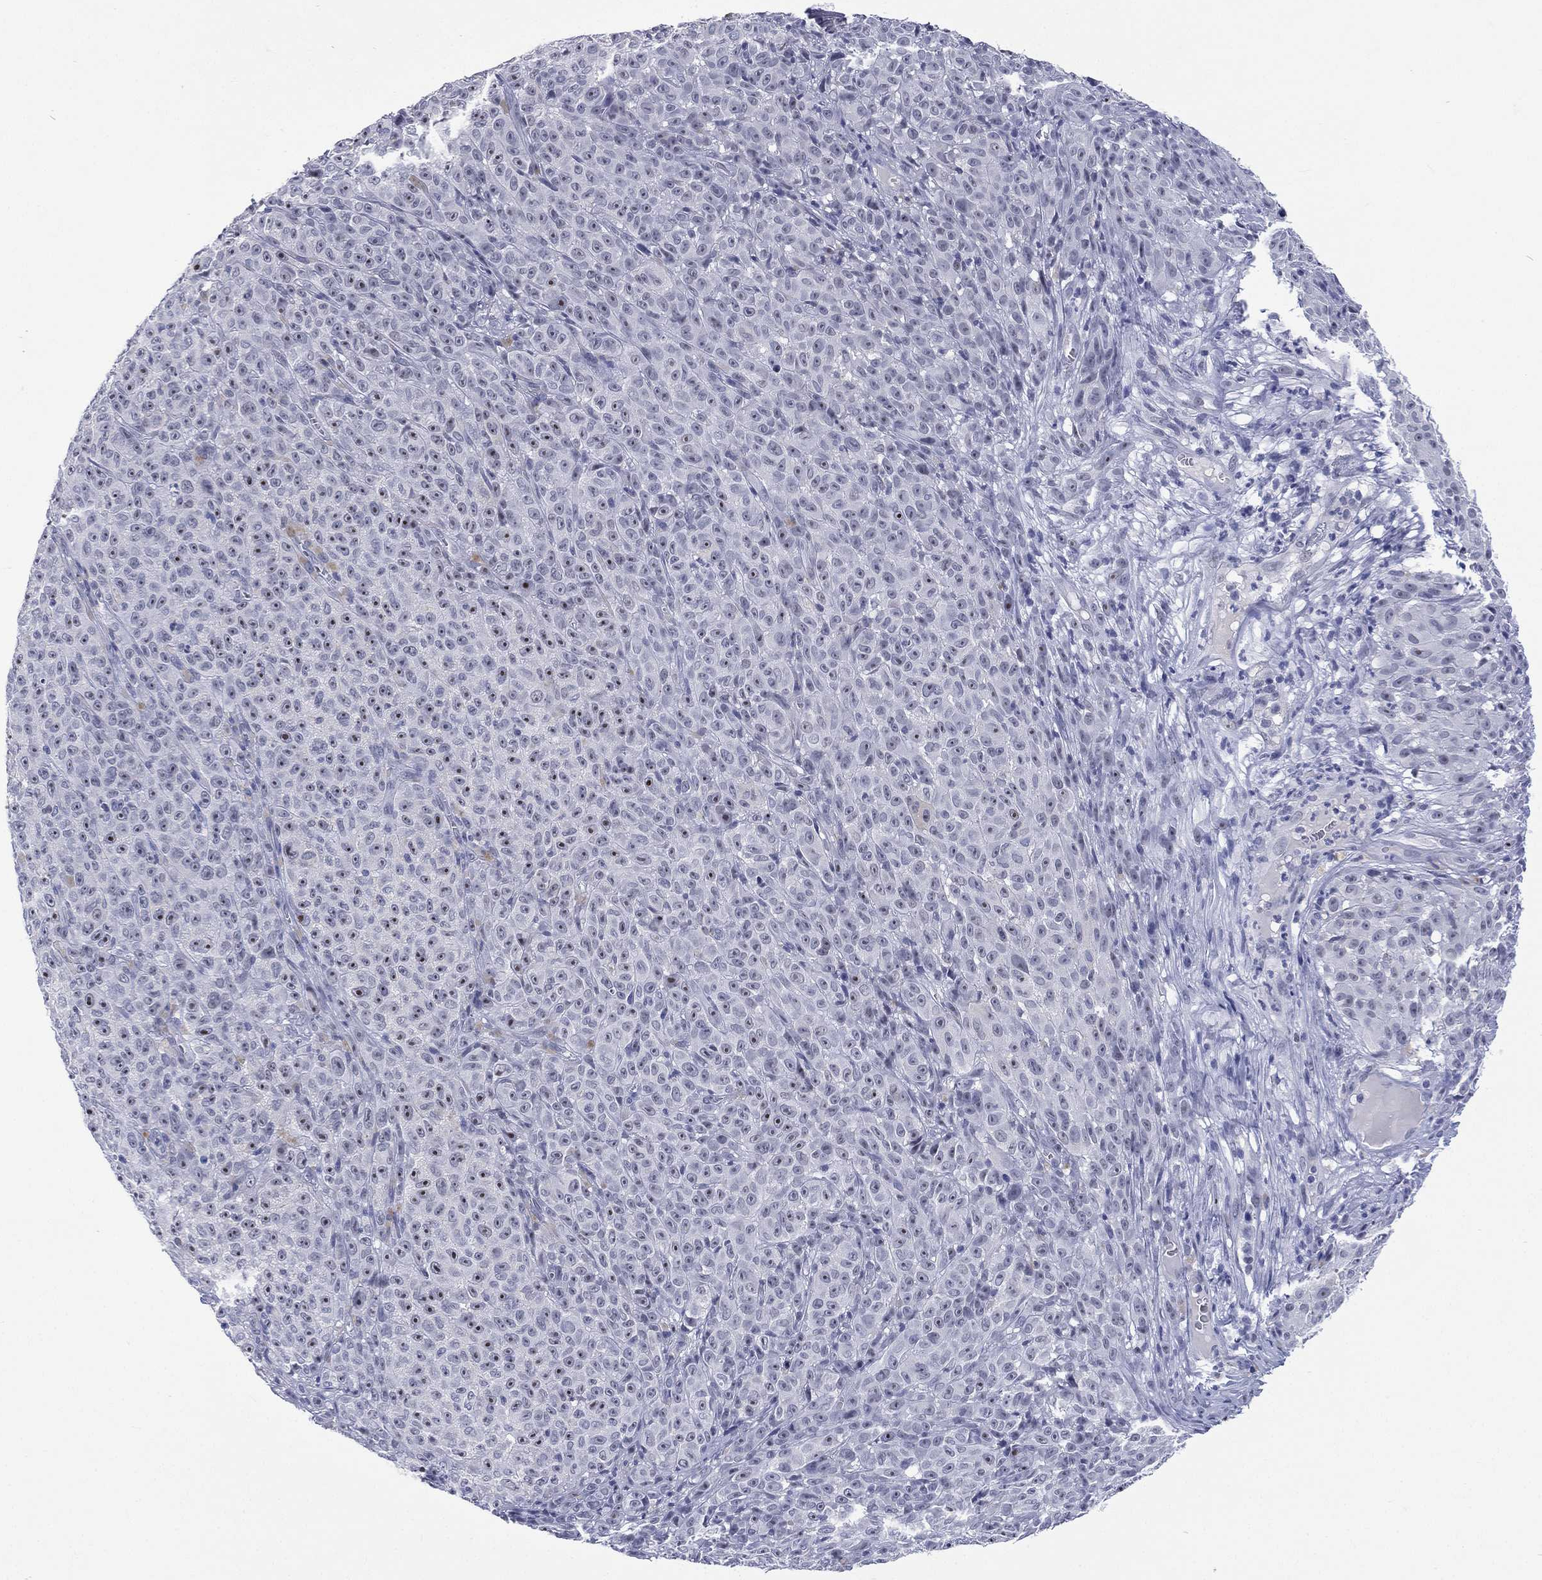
{"staining": {"intensity": "strong", "quantity": "25%-75%", "location": "nuclear"}, "tissue": "melanoma", "cell_type": "Tumor cells", "image_type": "cancer", "snomed": [{"axis": "morphology", "description": "Malignant melanoma, NOS"}, {"axis": "topography", "description": "Skin"}], "caption": "IHC (DAB) staining of human melanoma shows strong nuclear protein expression in about 25%-75% of tumor cells.", "gene": "SSX1", "patient": {"sex": "female", "age": 82}}